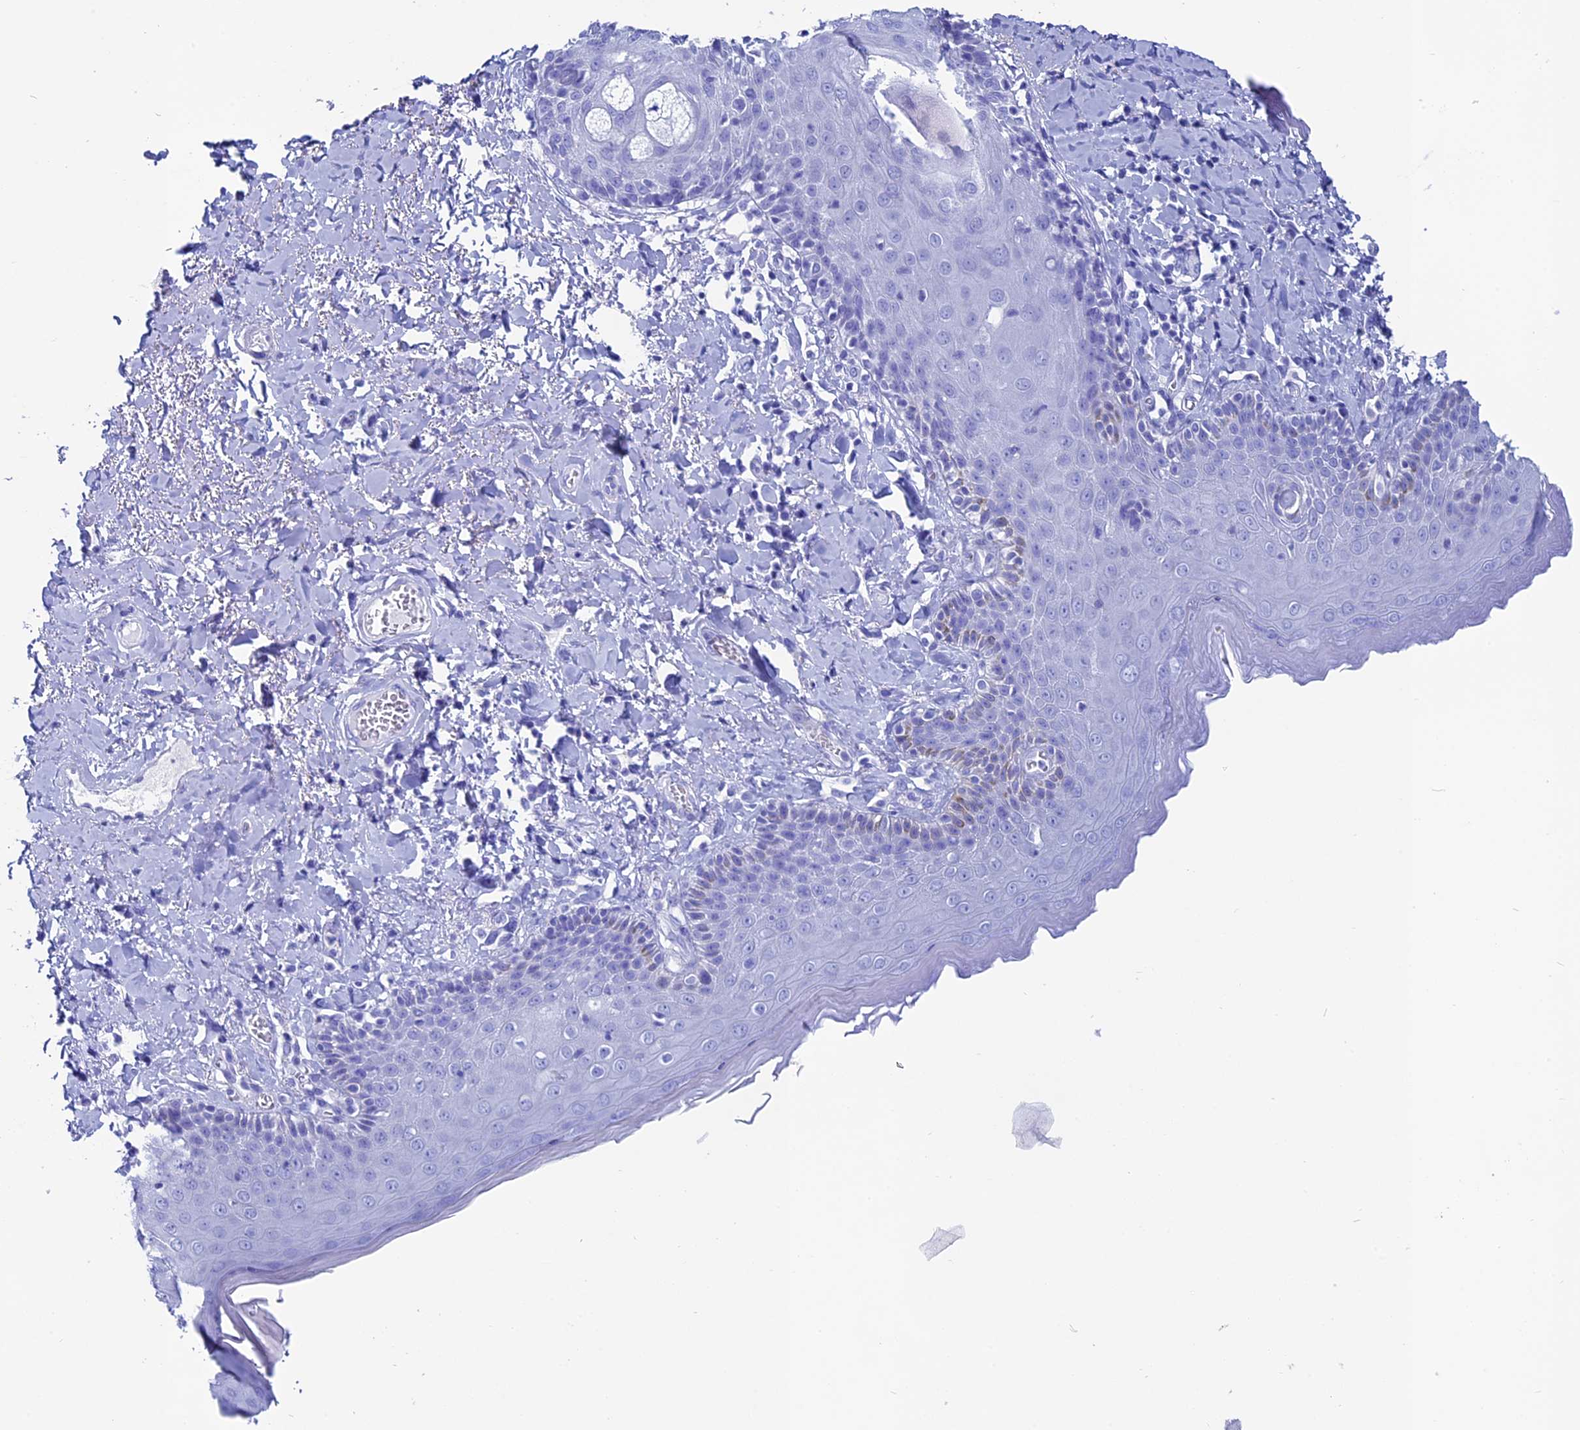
{"staining": {"intensity": "weak", "quantity": "<25%", "location": "cytoplasmic/membranous"}, "tissue": "skin", "cell_type": "Epidermal cells", "image_type": "normal", "snomed": [{"axis": "morphology", "description": "Normal tissue, NOS"}, {"axis": "topography", "description": "Anal"}], "caption": "This is an IHC histopathology image of normal skin. There is no staining in epidermal cells.", "gene": "ANKRD29", "patient": {"sex": "male", "age": 69}}